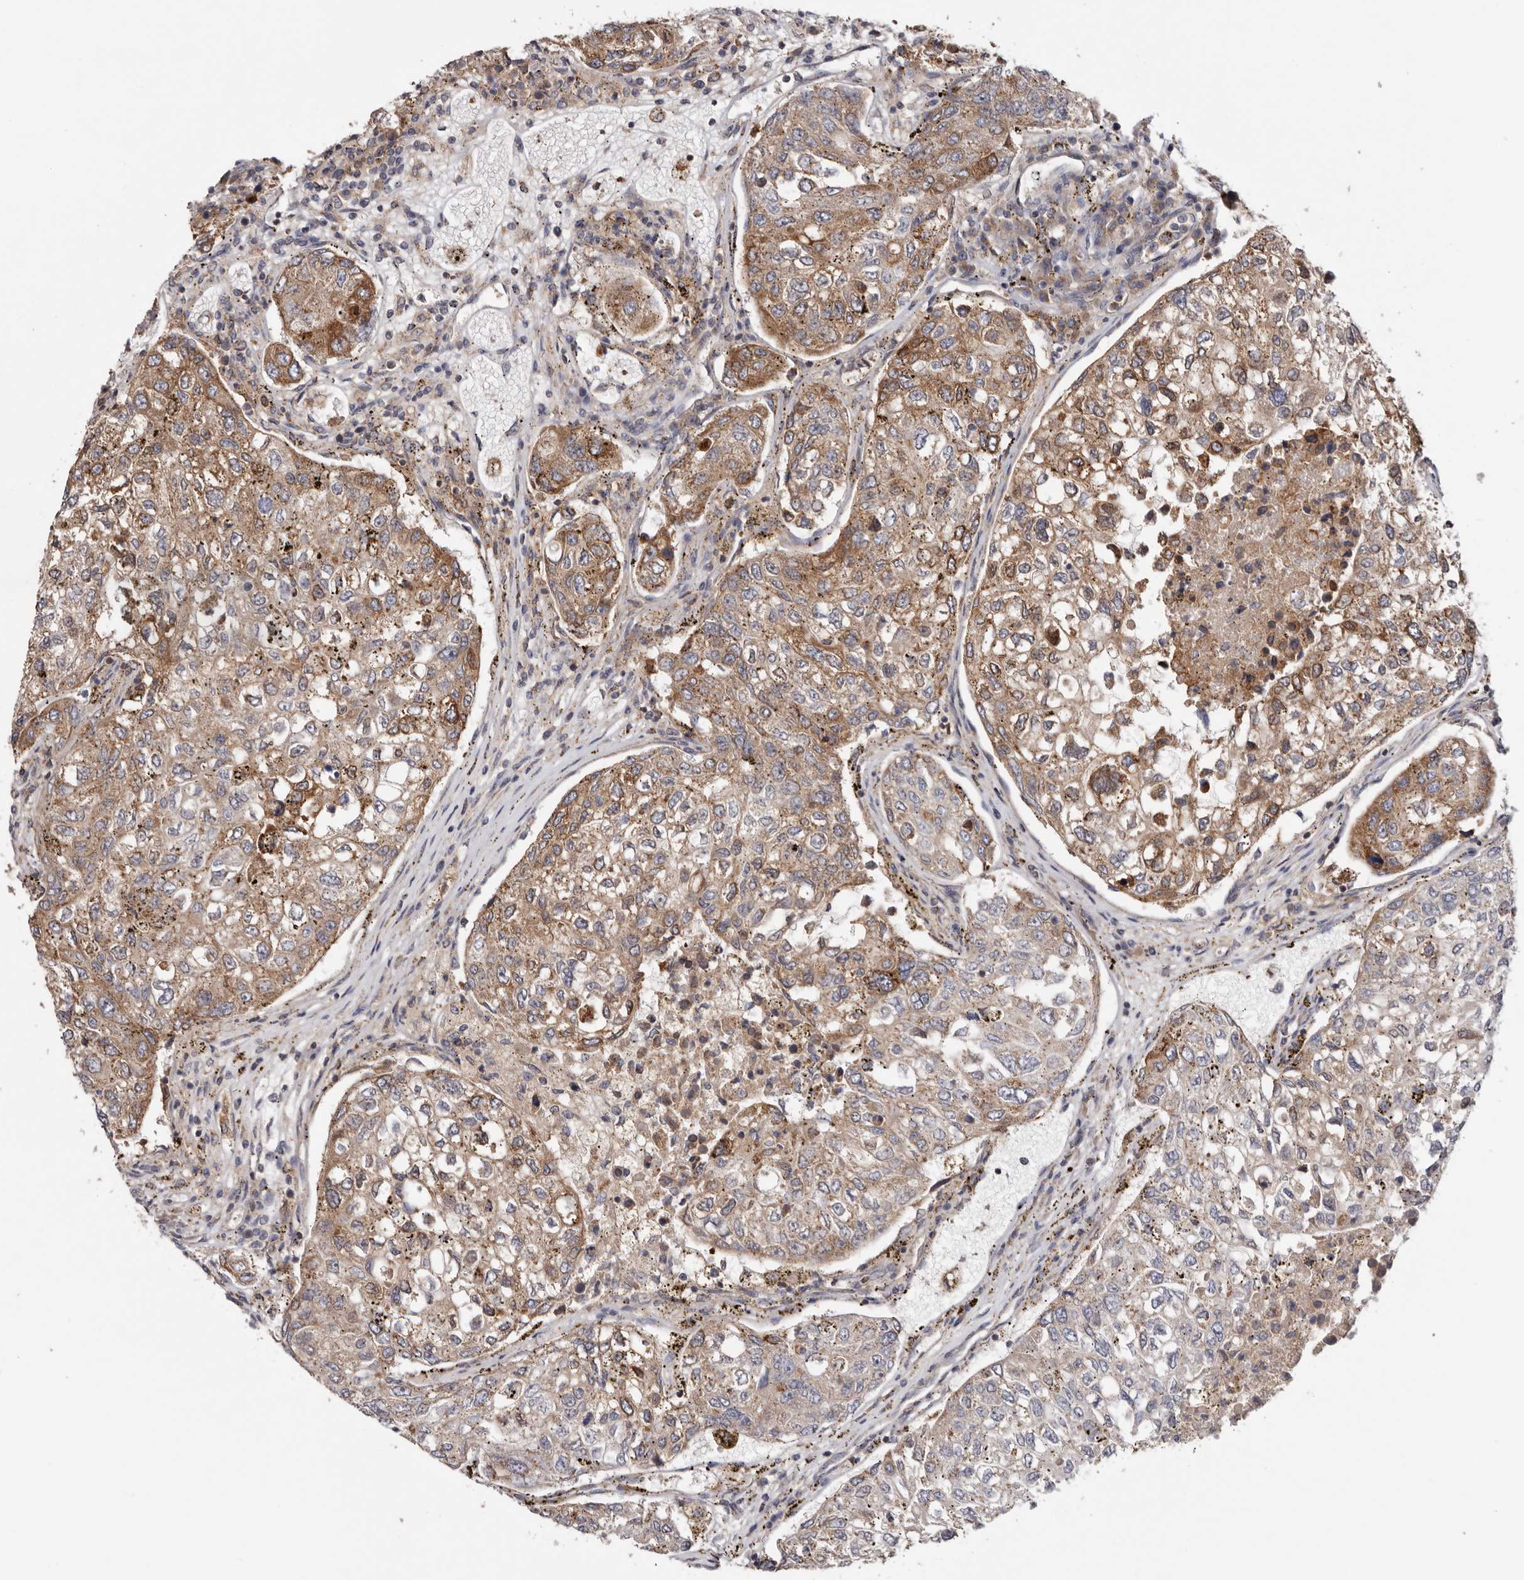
{"staining": {"intensity": "moderate", "quantity": "25%-75%", "location": "cytoplasmic/membranous"}, "tissue": "urothelial cancer", "cell_type": "Tumor cells", "image_type": "cancer", "snomed": [{"axis": "morphology", "description": "Urothelial carcinoma, High grade"}, {"axis": "topography", "description": "Lymph node"}, {"axis": "topography", "description": "Urinary bladder"}], "caption": "Immunohistochemical staining of human urothelial cancer shows medium levels of moderate cytoplasmic/membranous protein staining in about 25%-75% of tumor cells.", "gene": "TMUB1", "patient": {"sex": "male", "age": 51}}